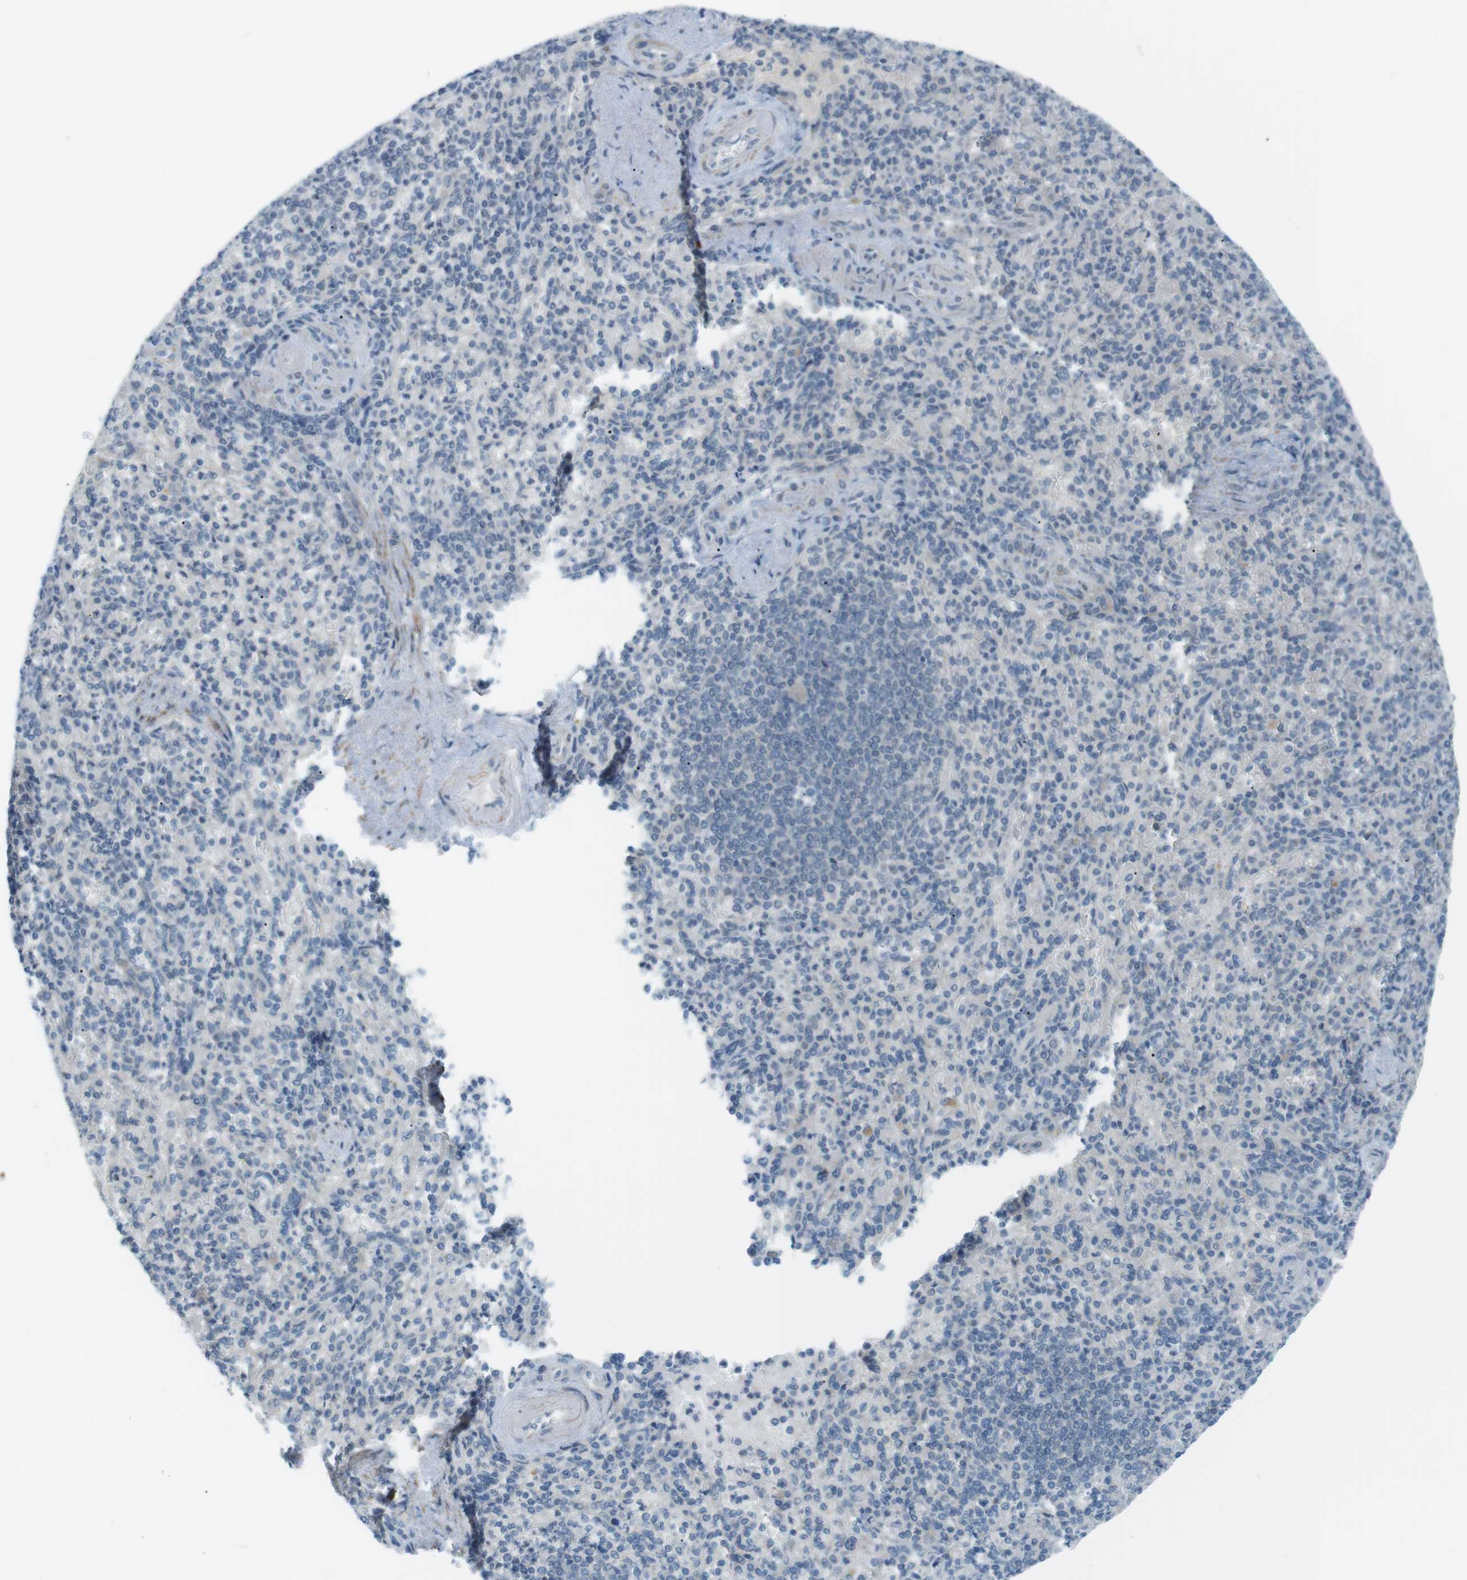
{"staining": {"intensity": "negative", "quantity": "none", "location": "none"}, "tissue": "spleen", "cell_type": "Cells in red pulp", "image_type": "normal", "snomed": [{"axis": "morphology", "description": "Normal tissue, NOS"}, {"axis": "topography", "description": "Spleen"}], "caption": "Protein analysis of benign spleen reveals no significant staining in cells in red pulp.", "gene": "RTN3", "patient": {"sex": "female", "age": 74}}